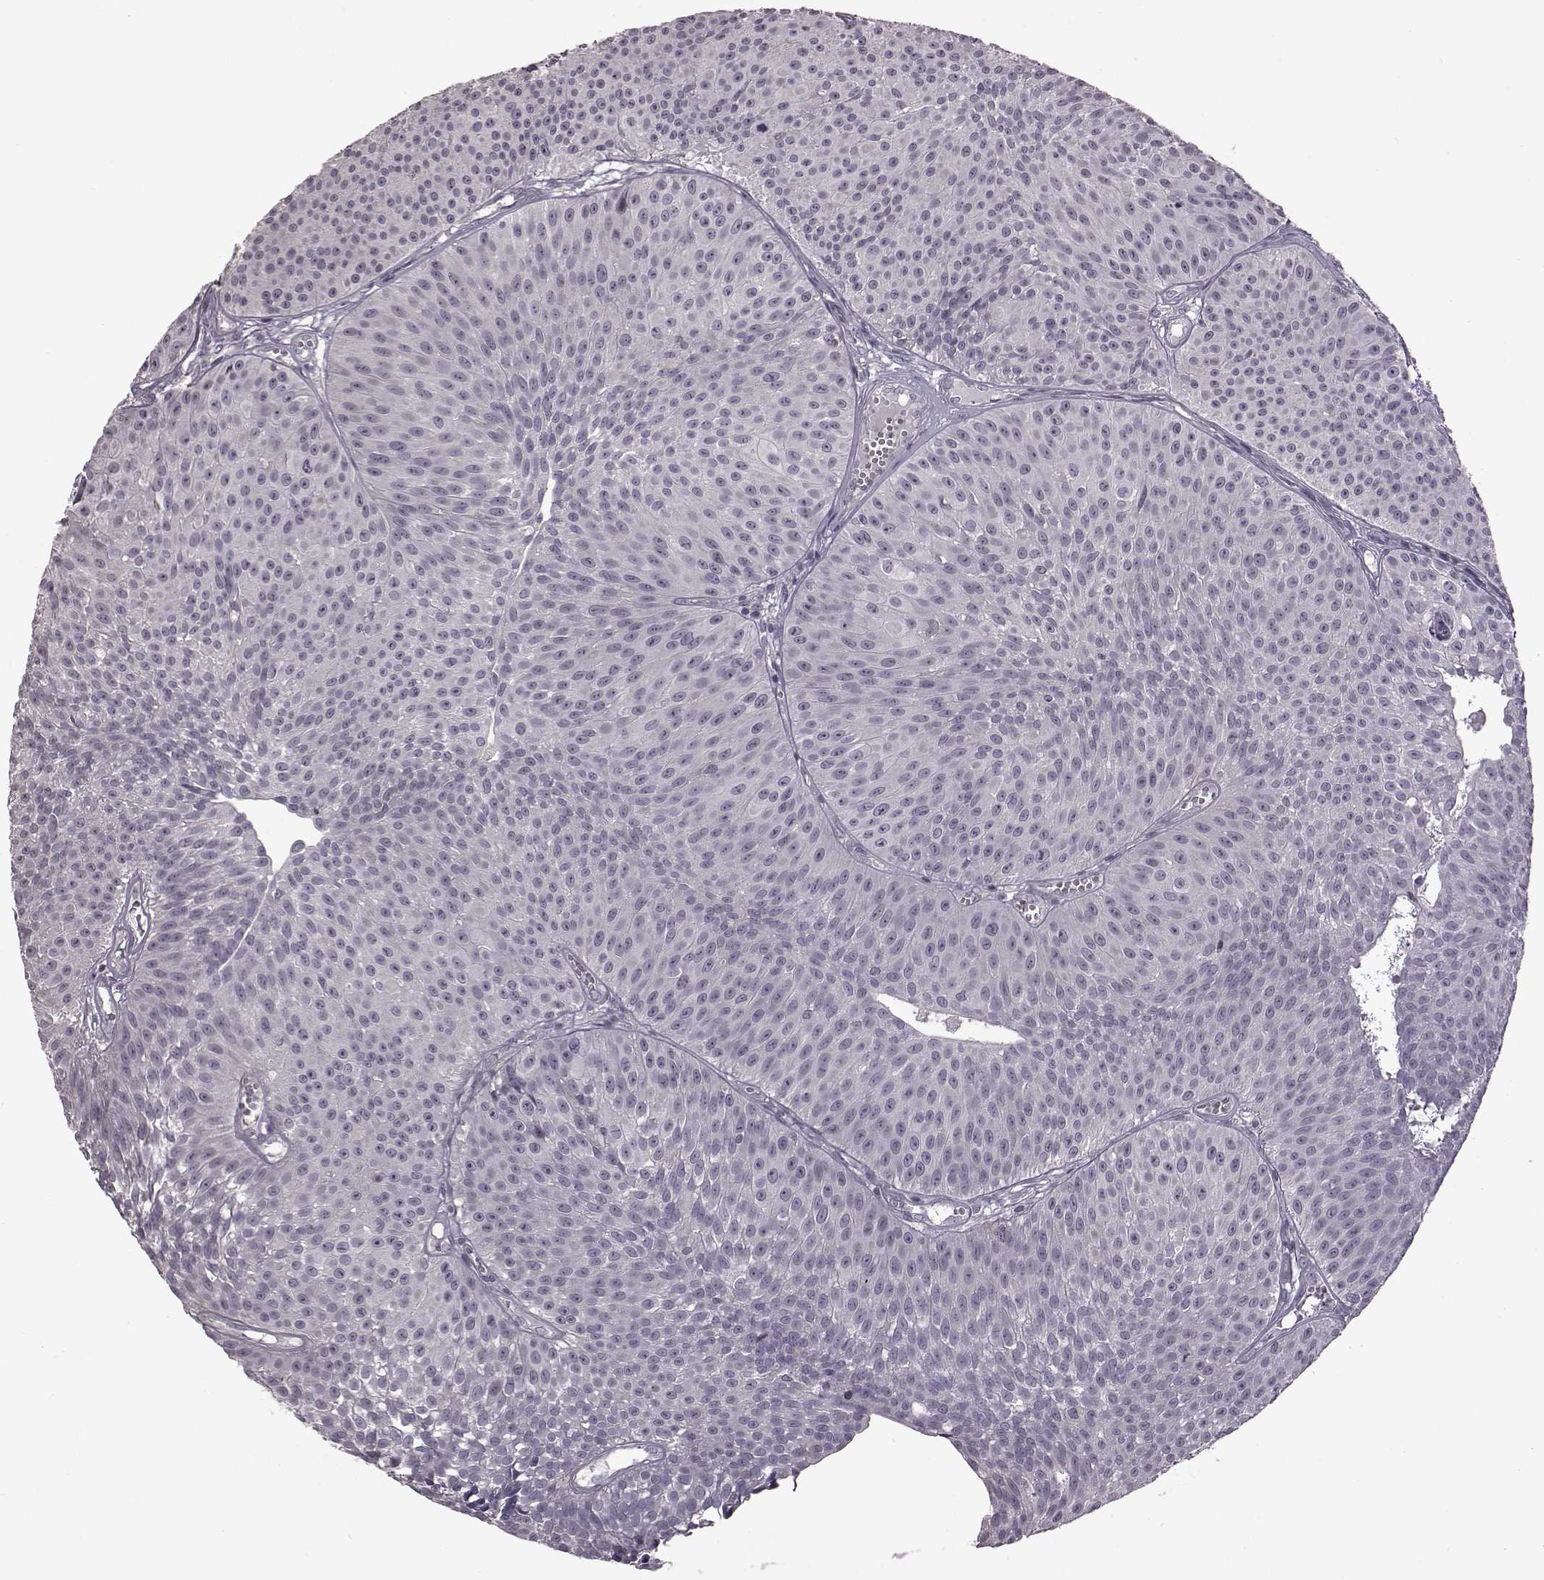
{"staining": {"intensity": "negative", "quantity": "none", "location": "none"}, "tissue": "urothelial cancer", "cell_type": "Tumor cells", "image_type": "cancer", "snomed": [{"axis": "morphology", "description": "Urothelial carcinoma, Low grade"}, {"axis": "topography", "description": "Urinary bladder"}], "caption": "Immunohistochemical staining of urothelial carcinoma (low-grade) exhibits no significant expression in tumor cells.", "gene": "GAL", "patient": {"sex": "male", "age": 63}}